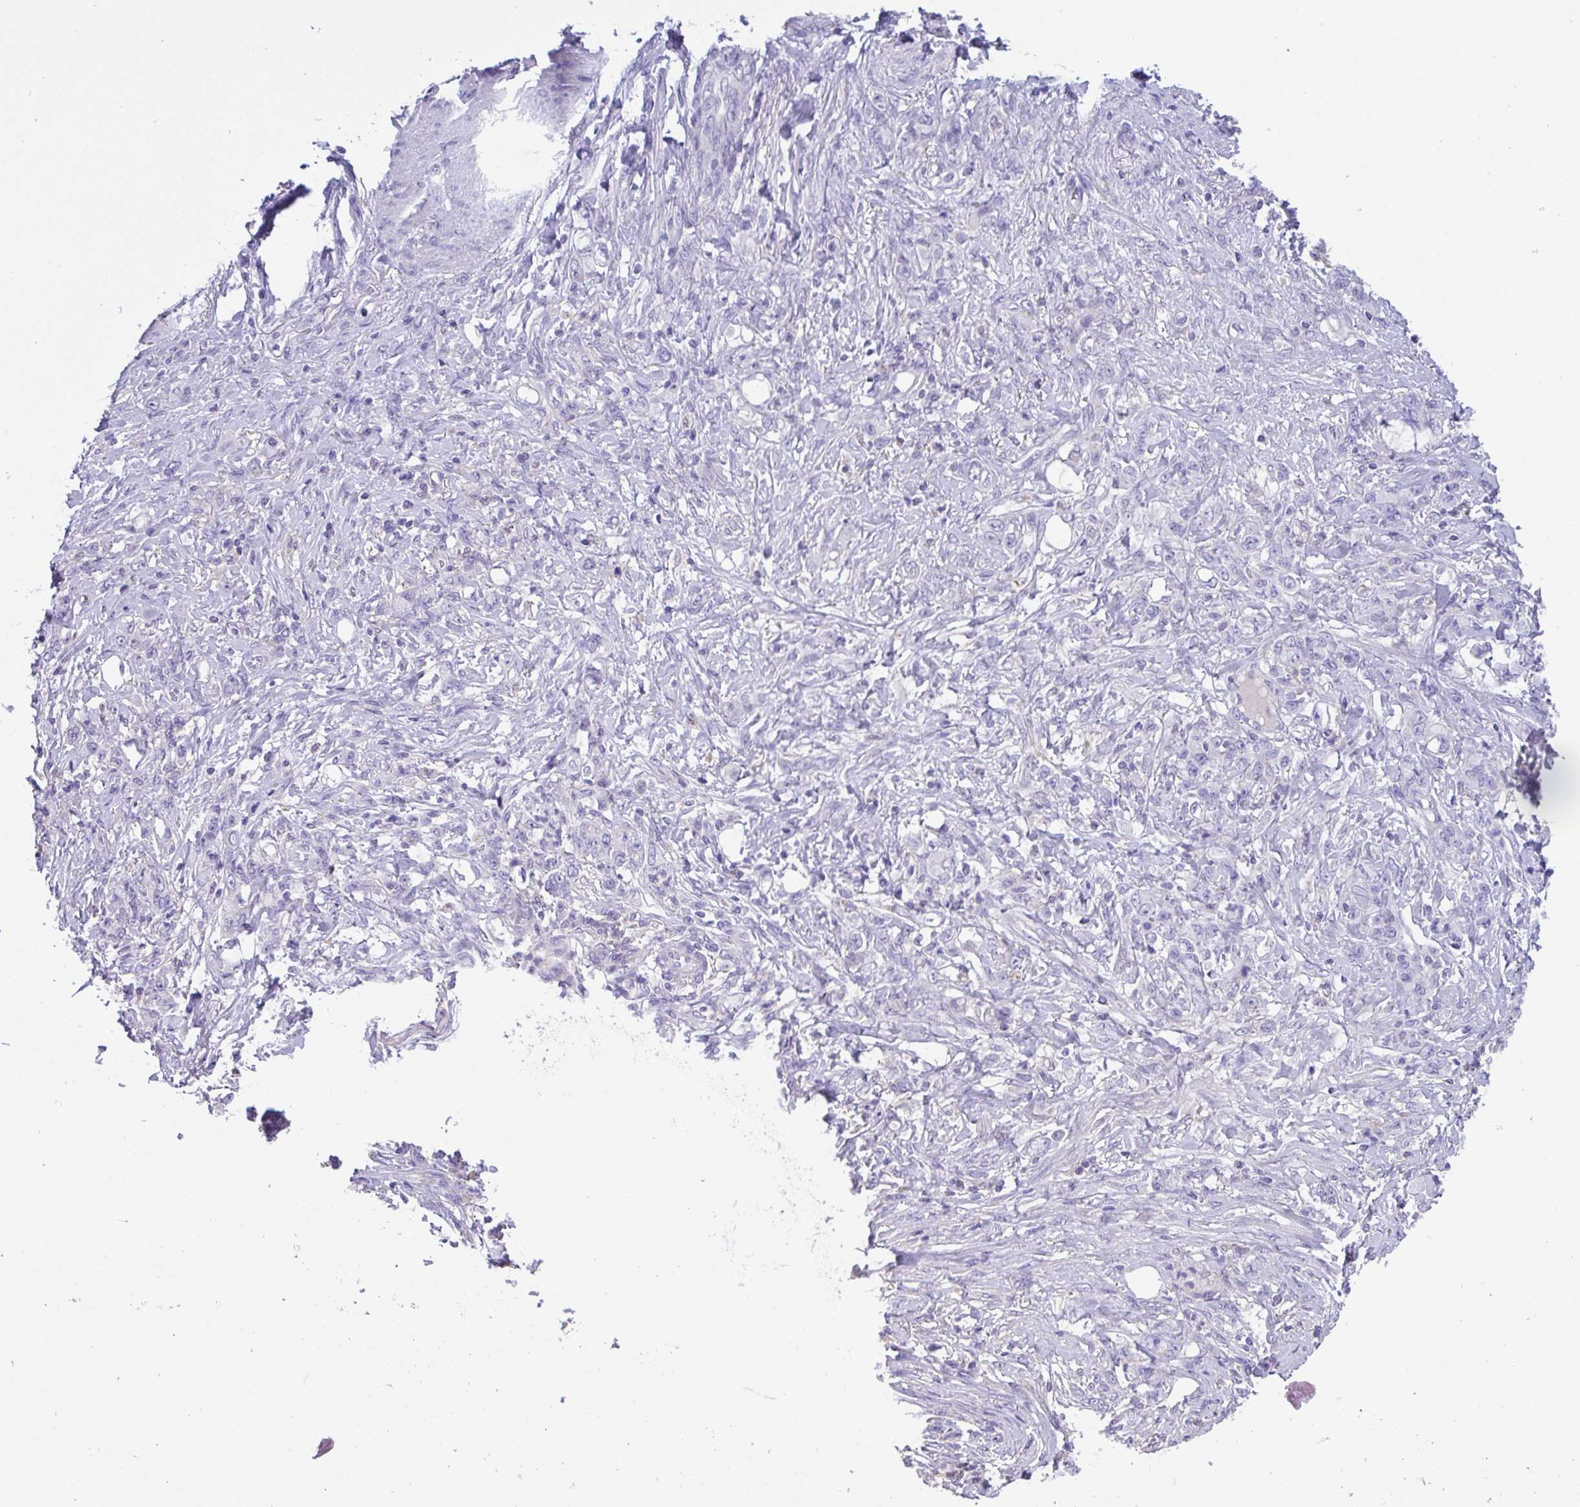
{"staining": {"intensity": "negative", "quantity": "none", "location": "none"}, "tissue": "stomach cancer", "cell_type": "Tumor cells", "image_type": "cancer", "snomed": [{"axis": "morphology", "description": "Adenocarcinoma, NOS"}, {"axis": "topography", "description": "Stomach"}], "caption": "Tumor cells are negative for brown protein staining in stomach adenocarcinoma.", "gene": "CA10", "patient": {"sex": "female", "age": 79}}